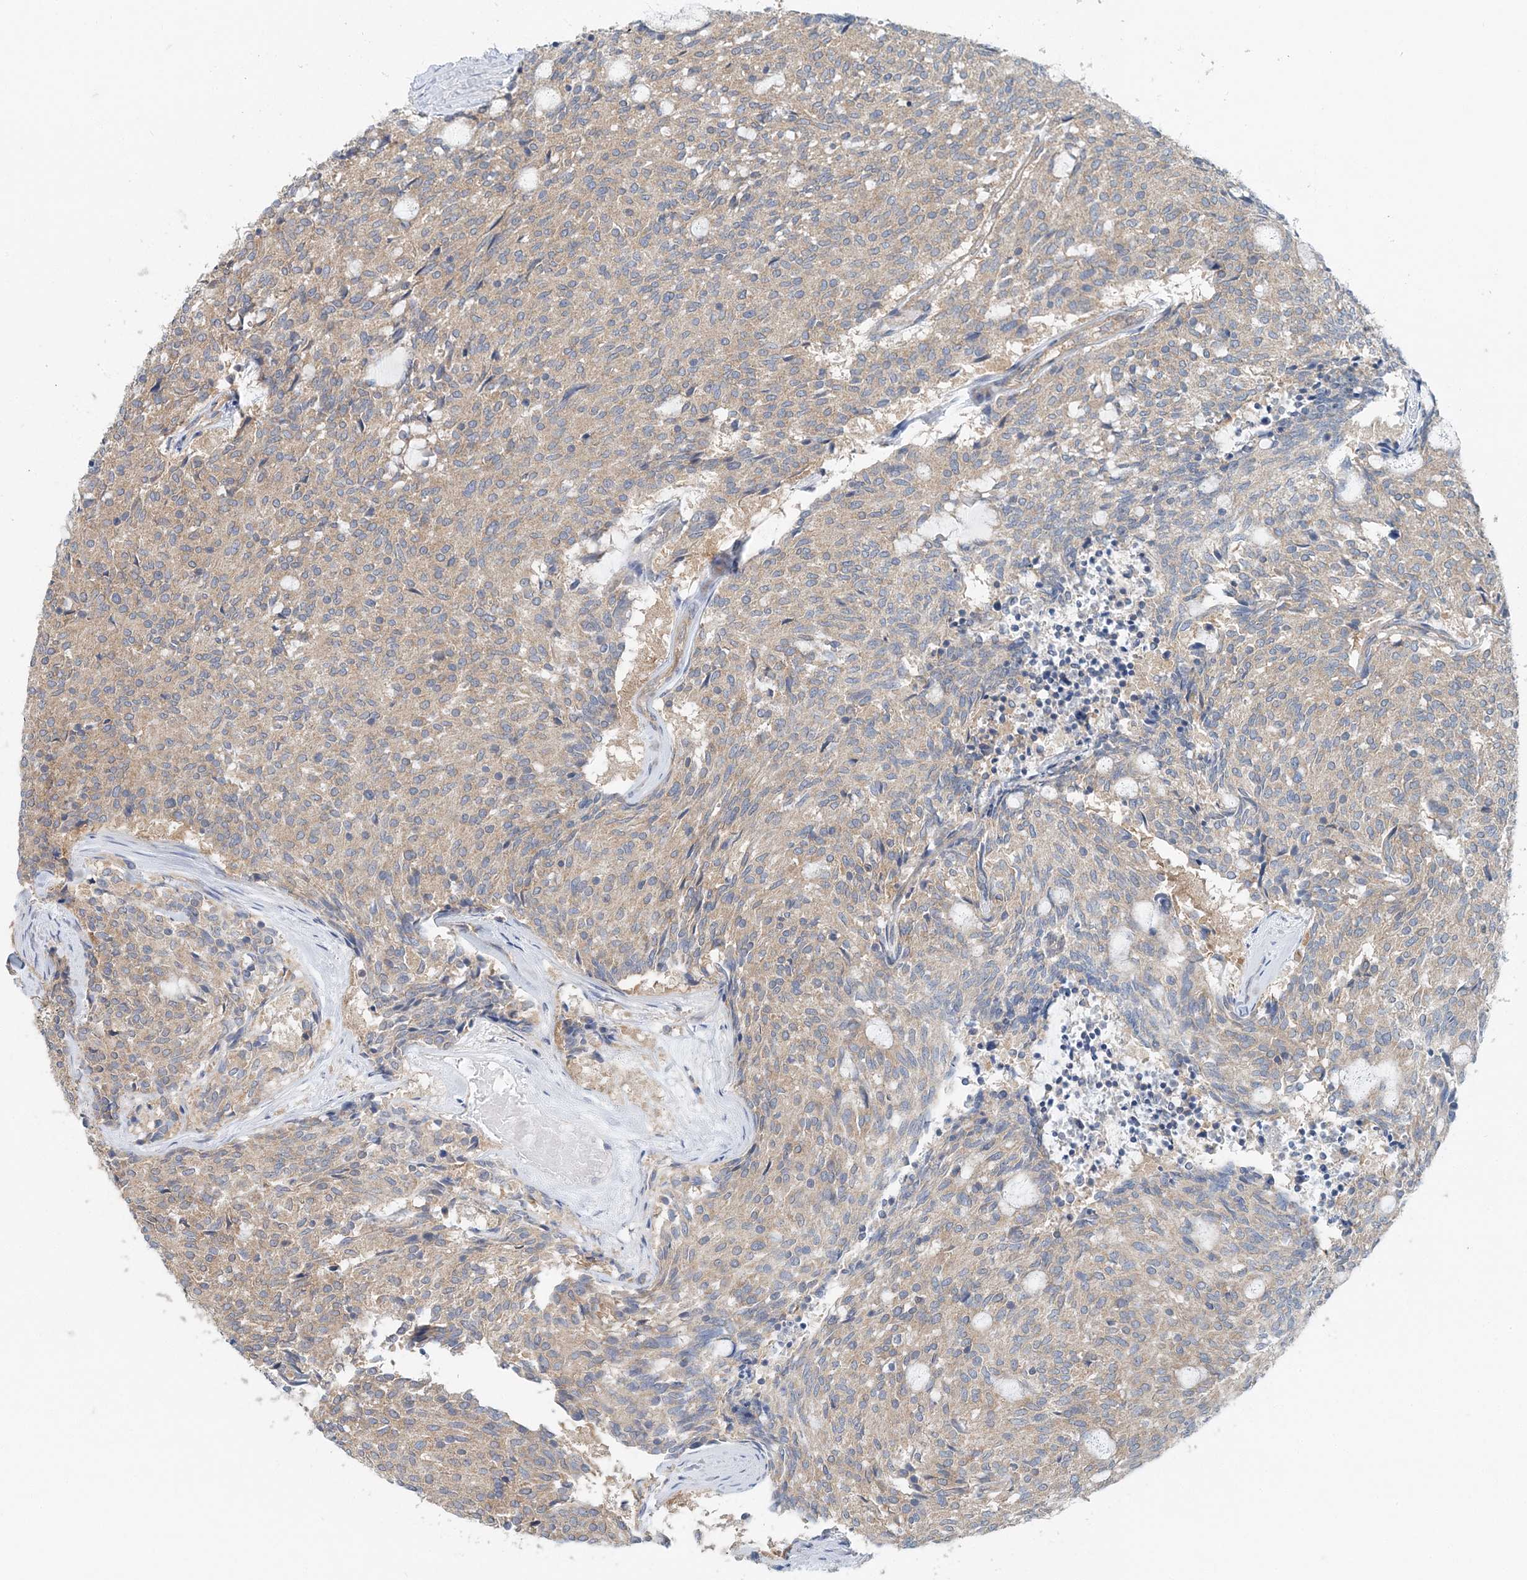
{"staining": {"intensity": "weak", "quantity": ">75%", "location": "cytoplasmic/membranous"}, "tissue": "carcinoid", "cell_type": "Tumor cells", "image_type": "cancer", "snomed": [{"axis": "morphology", "description": "Carcinoid, malignant, NOS"}, {"axis": "topography", "description": "Pancreas"}], "caption": "A high-resolution photomicrograph shows immunohistochemistry (IHC) staining of carcinoid (malignant), which exhibits weak cytoplasmic/membranous positivity in about >75% of tumor cells. (DAB (3,3'-diaminobenzidine) IHC, brown staining for protein, blue staining for nuclei).", "gene": "MOB4", "patient": {"sex": "female", "age": 54}}